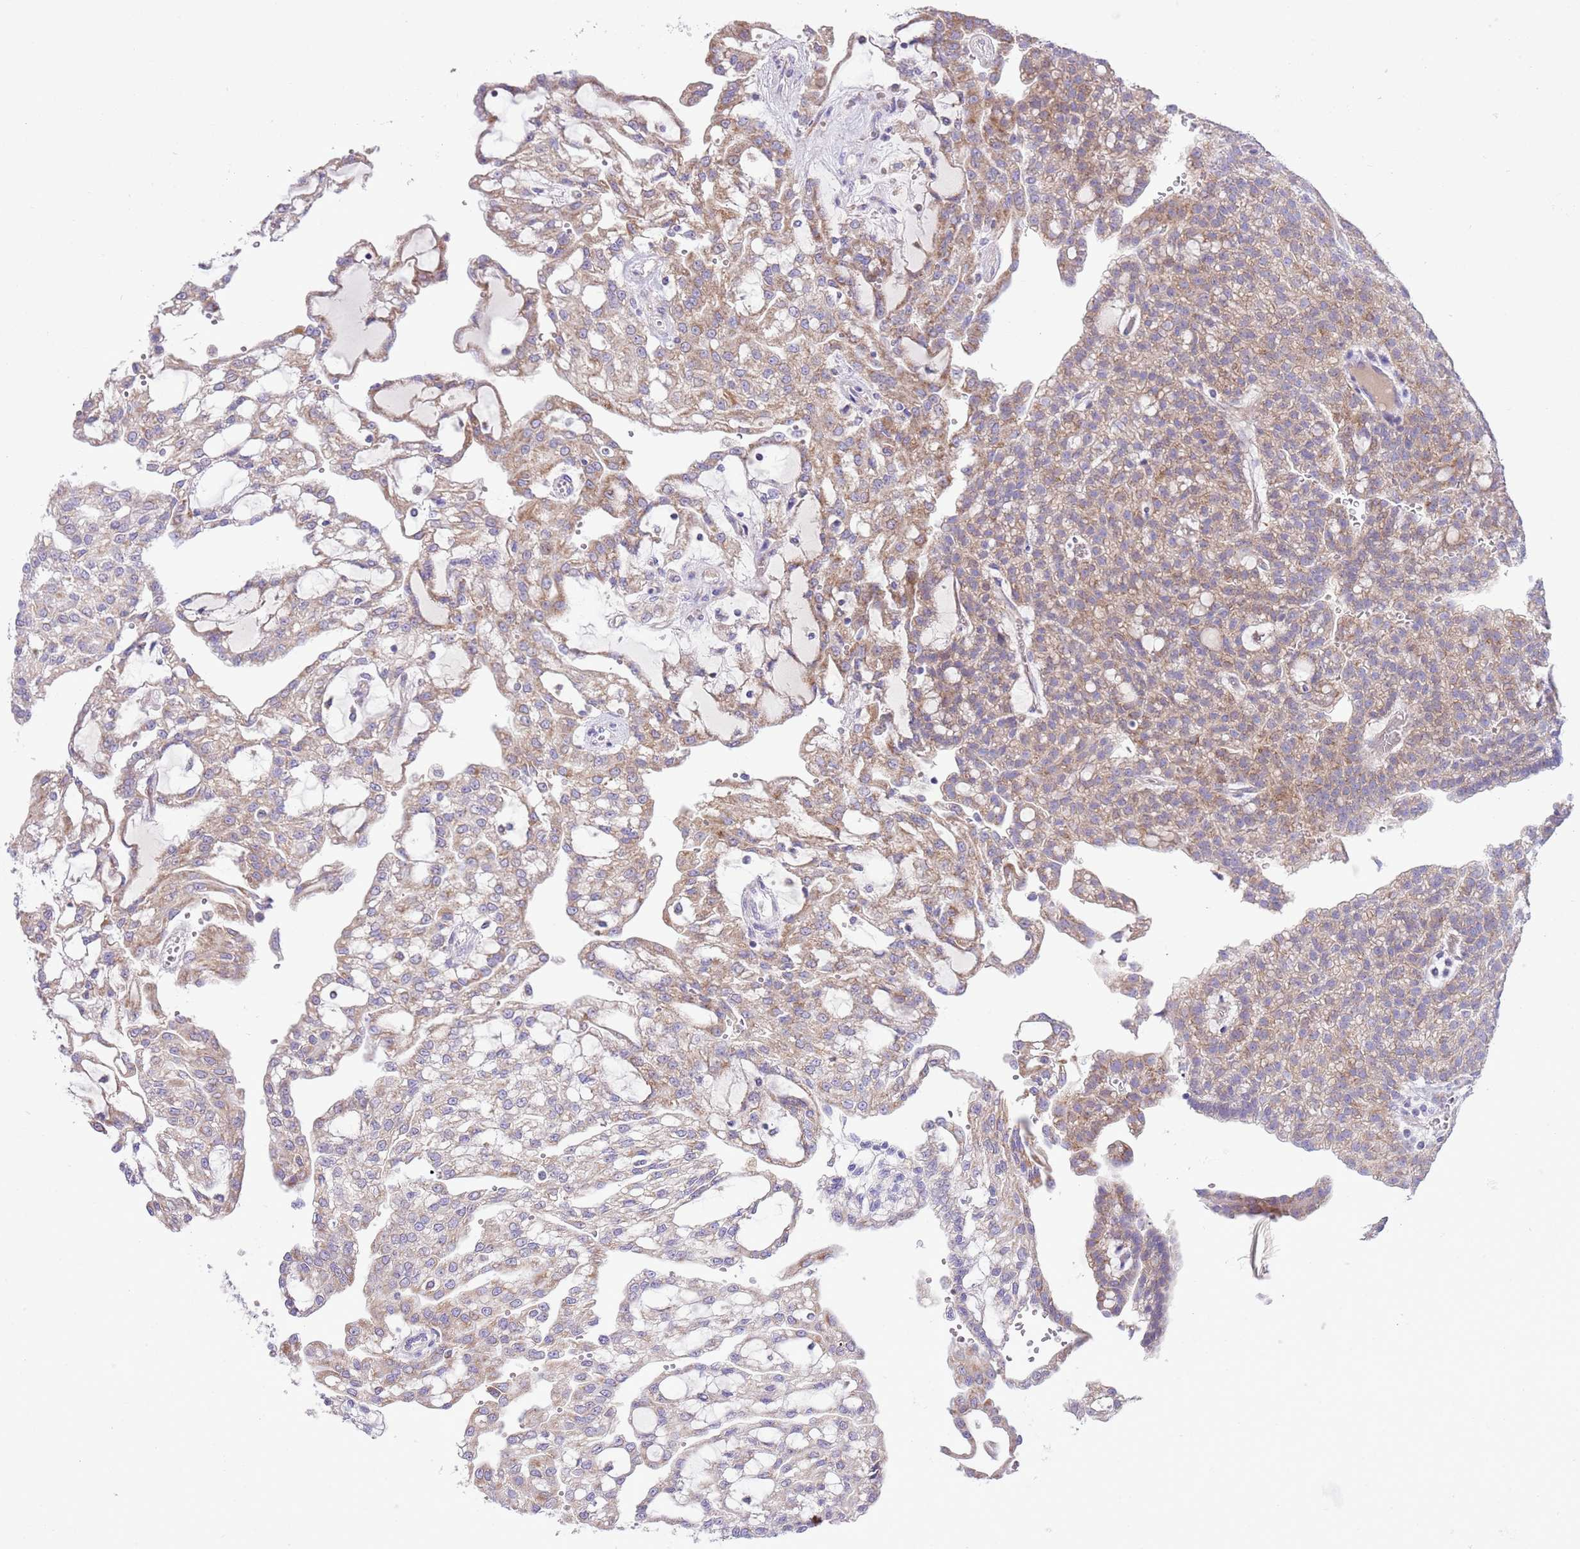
{"staining": {"intensity": "moderate", "quantity": "25%-75%", "location": "cytoplasmic/membranous"}, "tissue": "renal cancer", "cell_type": "Tumor cells", "image_type": "cancer", "snomed": [{"axis": "morphology", "description": "Adenocarcinoma, NOS"}, {"axis": "topography", "description": "Kidney"}], "caption": "Protein analysis of renal adenocarcinoma tissue reveals moderate cytoplasmic/membranous expression in approximately 25%-75% of tumor cells.", "gene": "OAZ2", "patient": {"sex": "male", "age": 63}}